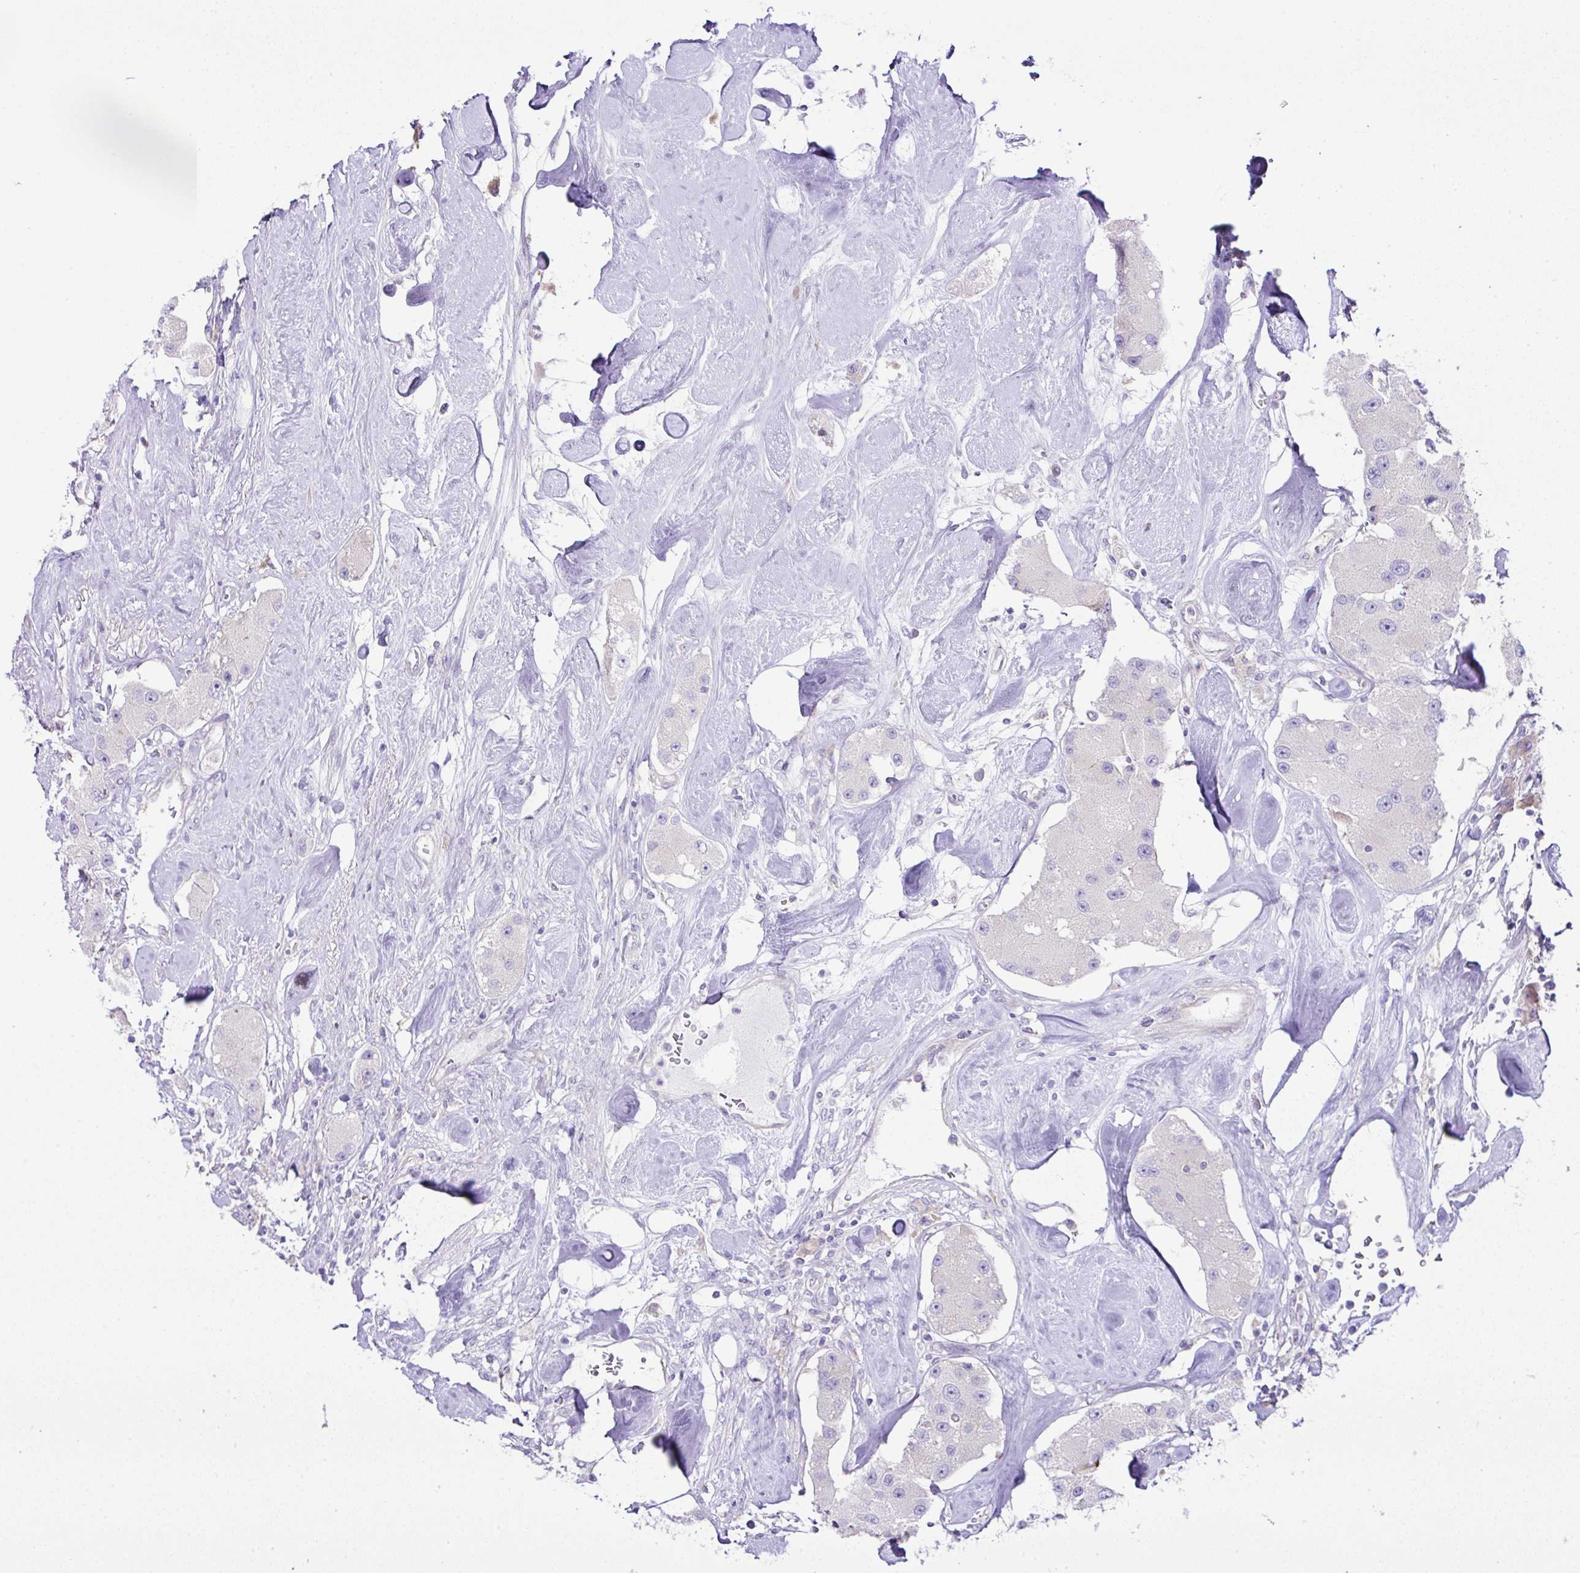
{"staining": {"intensity": "negative", "quantity": "none", "location": "none"}, "tissue": "carcinoid", "cell_type": "Tumor cells", "image_type": "cancer", "snomed": [{"axis": "morphology", "description": "Carcinoid, malignant, NOS"}, {"axis": "topography", "description": "Pancreas"}], "caption": "Immunohistochemistry of carcinoid reveals no staining in tumor cells. (Brightfield microscopy of DAB (3,3'-diaminobenzidine) immunohistochemistry at high magnification).", "gene": "OR4P4", "patient": {"sex": "male", "age": 41}}